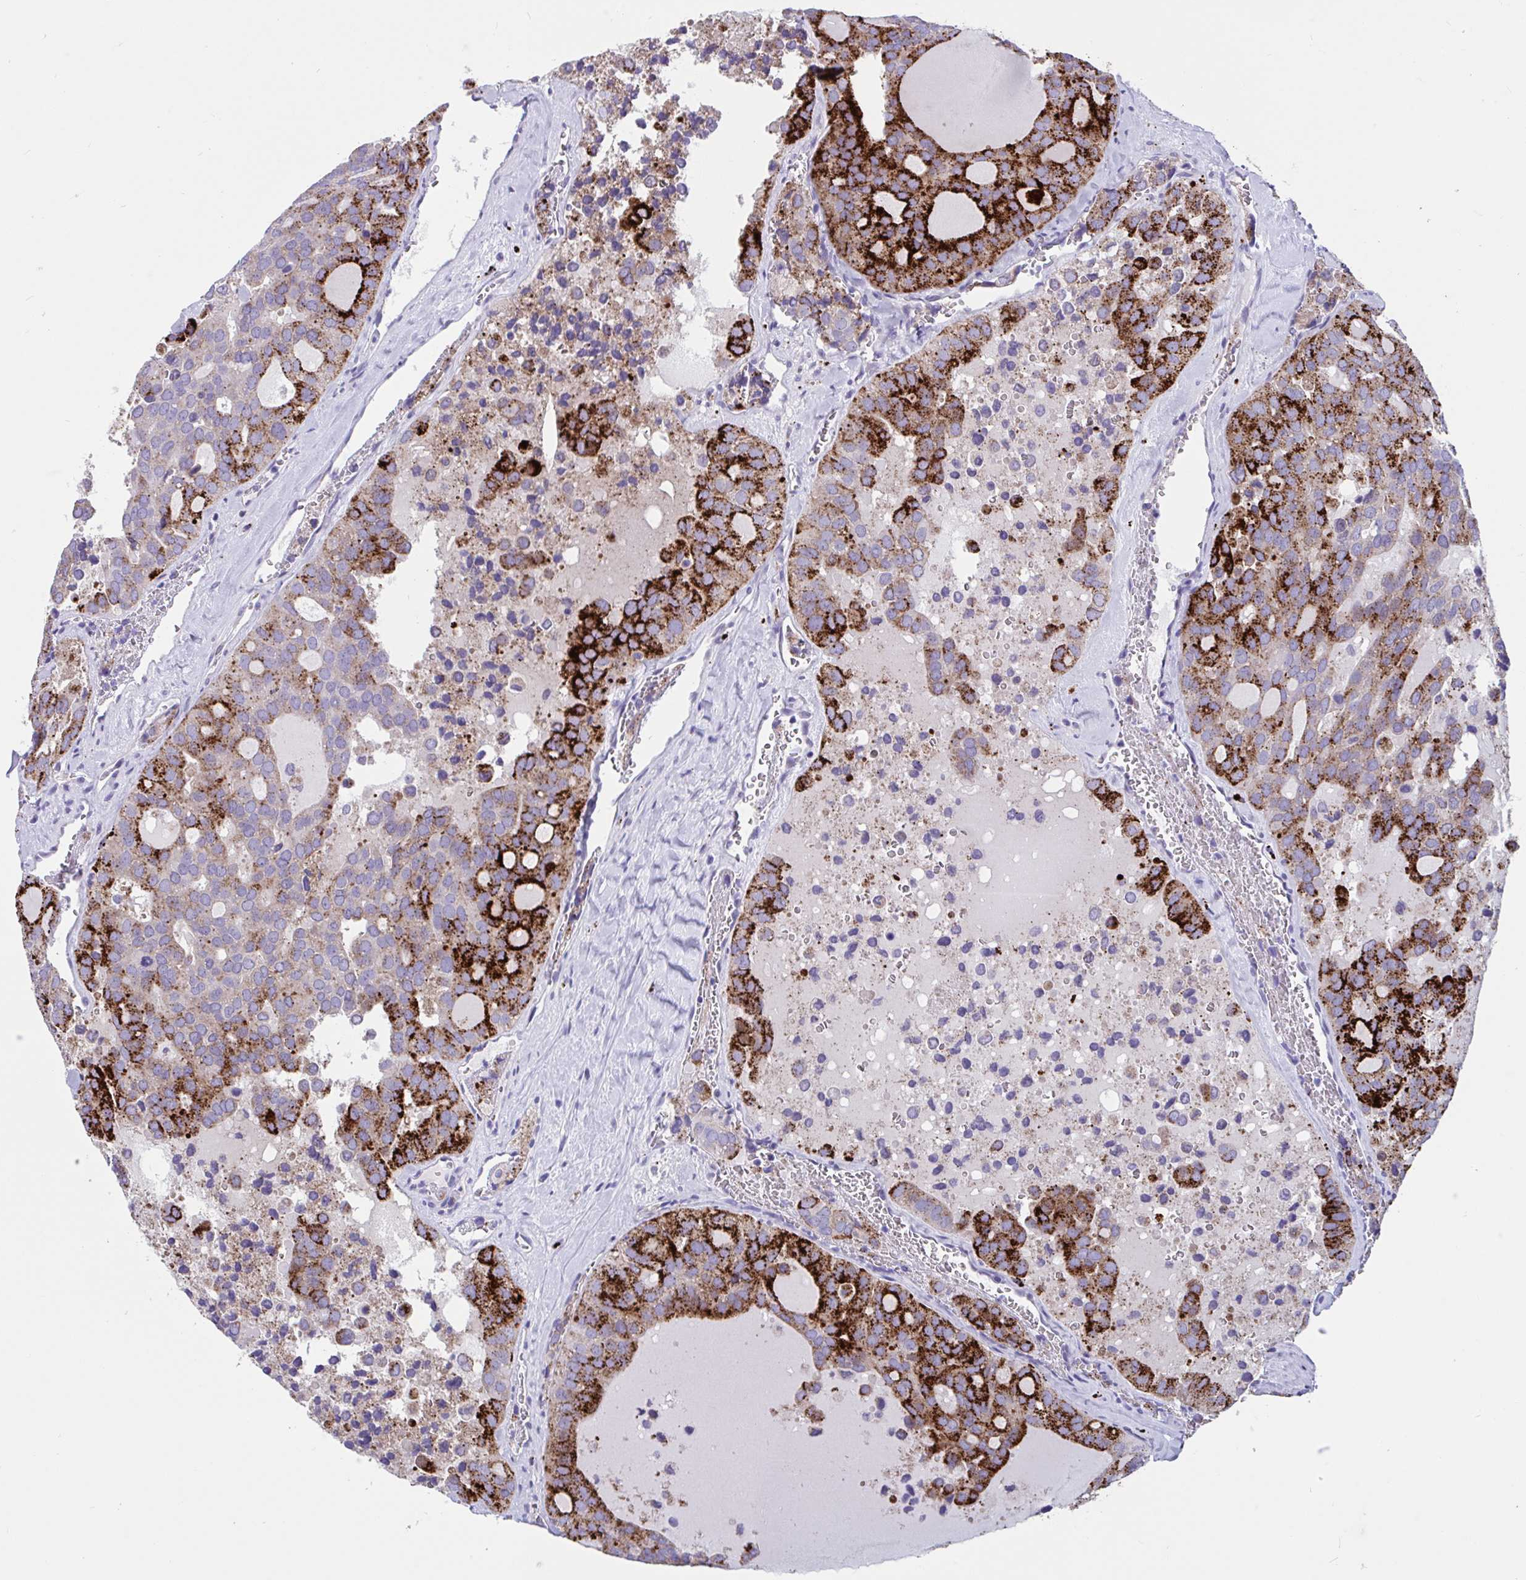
{"staining": {"intensity": "strong", "quantity": "25%-75%", "location": "cytoplasmic/membranous"}, "tissue": "thyroid cancer", "cell_type": "Tumor cells", "image_type": "cancer", "snomed": [{"axis": "morphology", "description": "Follicular adenoma carcinoma, NOS"}, {"axis": "topography", "description": "Thyroid gland"}], "caption": "Immunohistochemistry (IHC) histopathology image of neoplastic tissue: thyroid cancer stained using IHC reveals high levels of strong protein expression localized specifically in the cytoplasmic/membranous of tumor cells, appearing as a cytoplasmic/membranous brown color.", "gene": "OR13A1", "patient": {"sex": "male", "age": 75}}